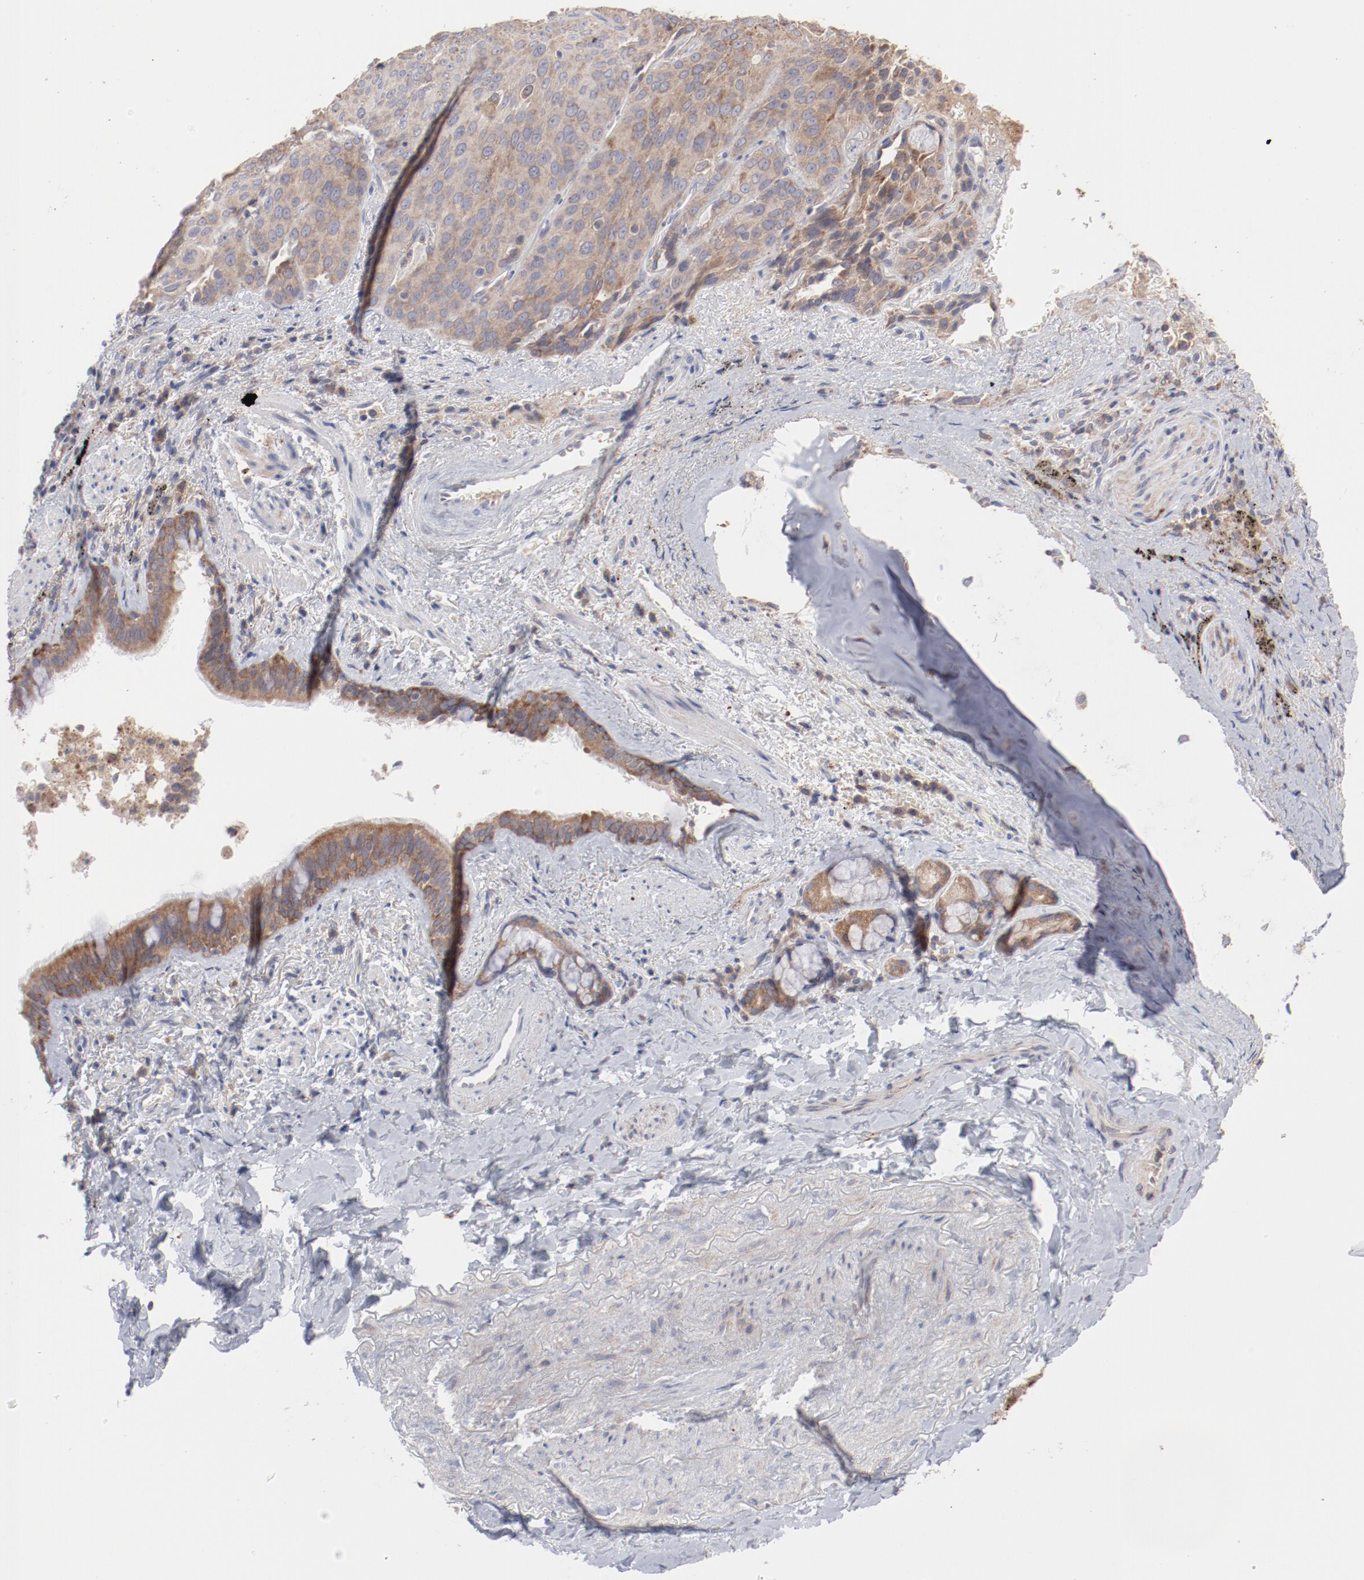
{"staining": {"intensity": "moderate", "quantity": ">75%", "location": "cytoplasmic/membranous"}, "tissue": "lung cancer", "cell_type": "Tumor cells", "image_type": "cancer", "snomed": [{"axis": "morphology", "description": "Squamous cell carcinoma, NOS"}, {"axis": "topography", "description": "Lung"}], "caption": "Immunohistochemistry of human lung squamous cell carcinoma shows medium levels of moderate cytoplasmic/membranous positivity in about >75% of tumor cells. The staining is performed using DAB (3,3'-diaminobenzidine) brown chromogen to label protein expression. The nuclei are counter-stained blue using hematoxylin.", "gene": "PPFIBP2", "patient": {"sex": "male", "age": 54}}